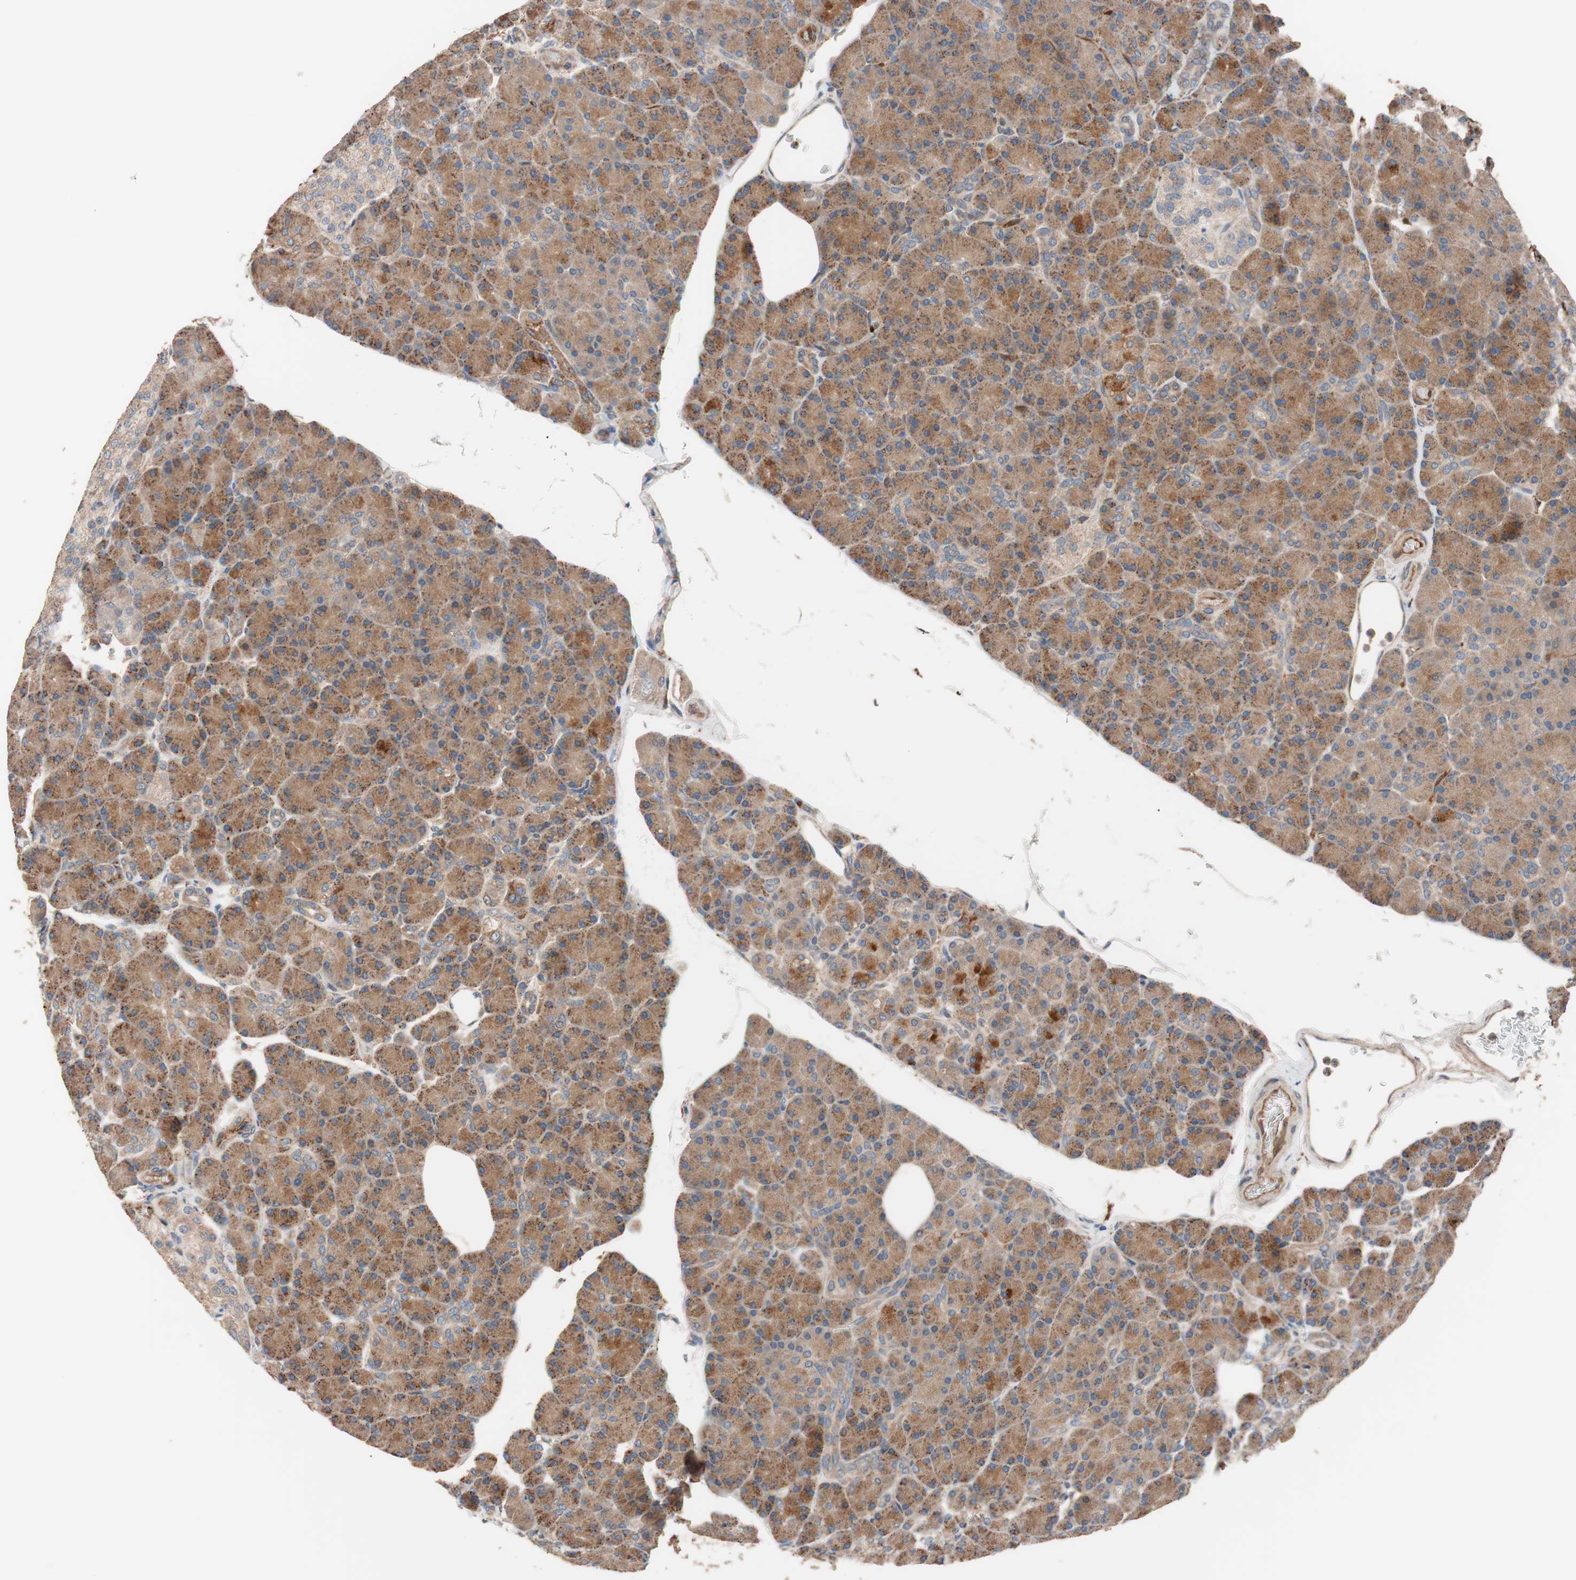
{"staining": {"intensity": "moderate", "quantity": ">75%", "location": "cytoplasmic/membranous"}, "tissue": "pancreas", "cell_type": "Exocrine glandular cells", "image_type": "normal", "snomed": [{"axis": "morphology", "description": "Normal tissue, NOS"}, {"axis": "topography", "description": "Pancreas"}], "caption": "Immunohistochemistry (IHC) of unremarkable pancreas shows medium levels of moderate cytoplasmic/membranous positivity in about >75% of exocrine glandular cells.", "gene": "SDC4", "patient": {"sex": "female", "age": 43}}